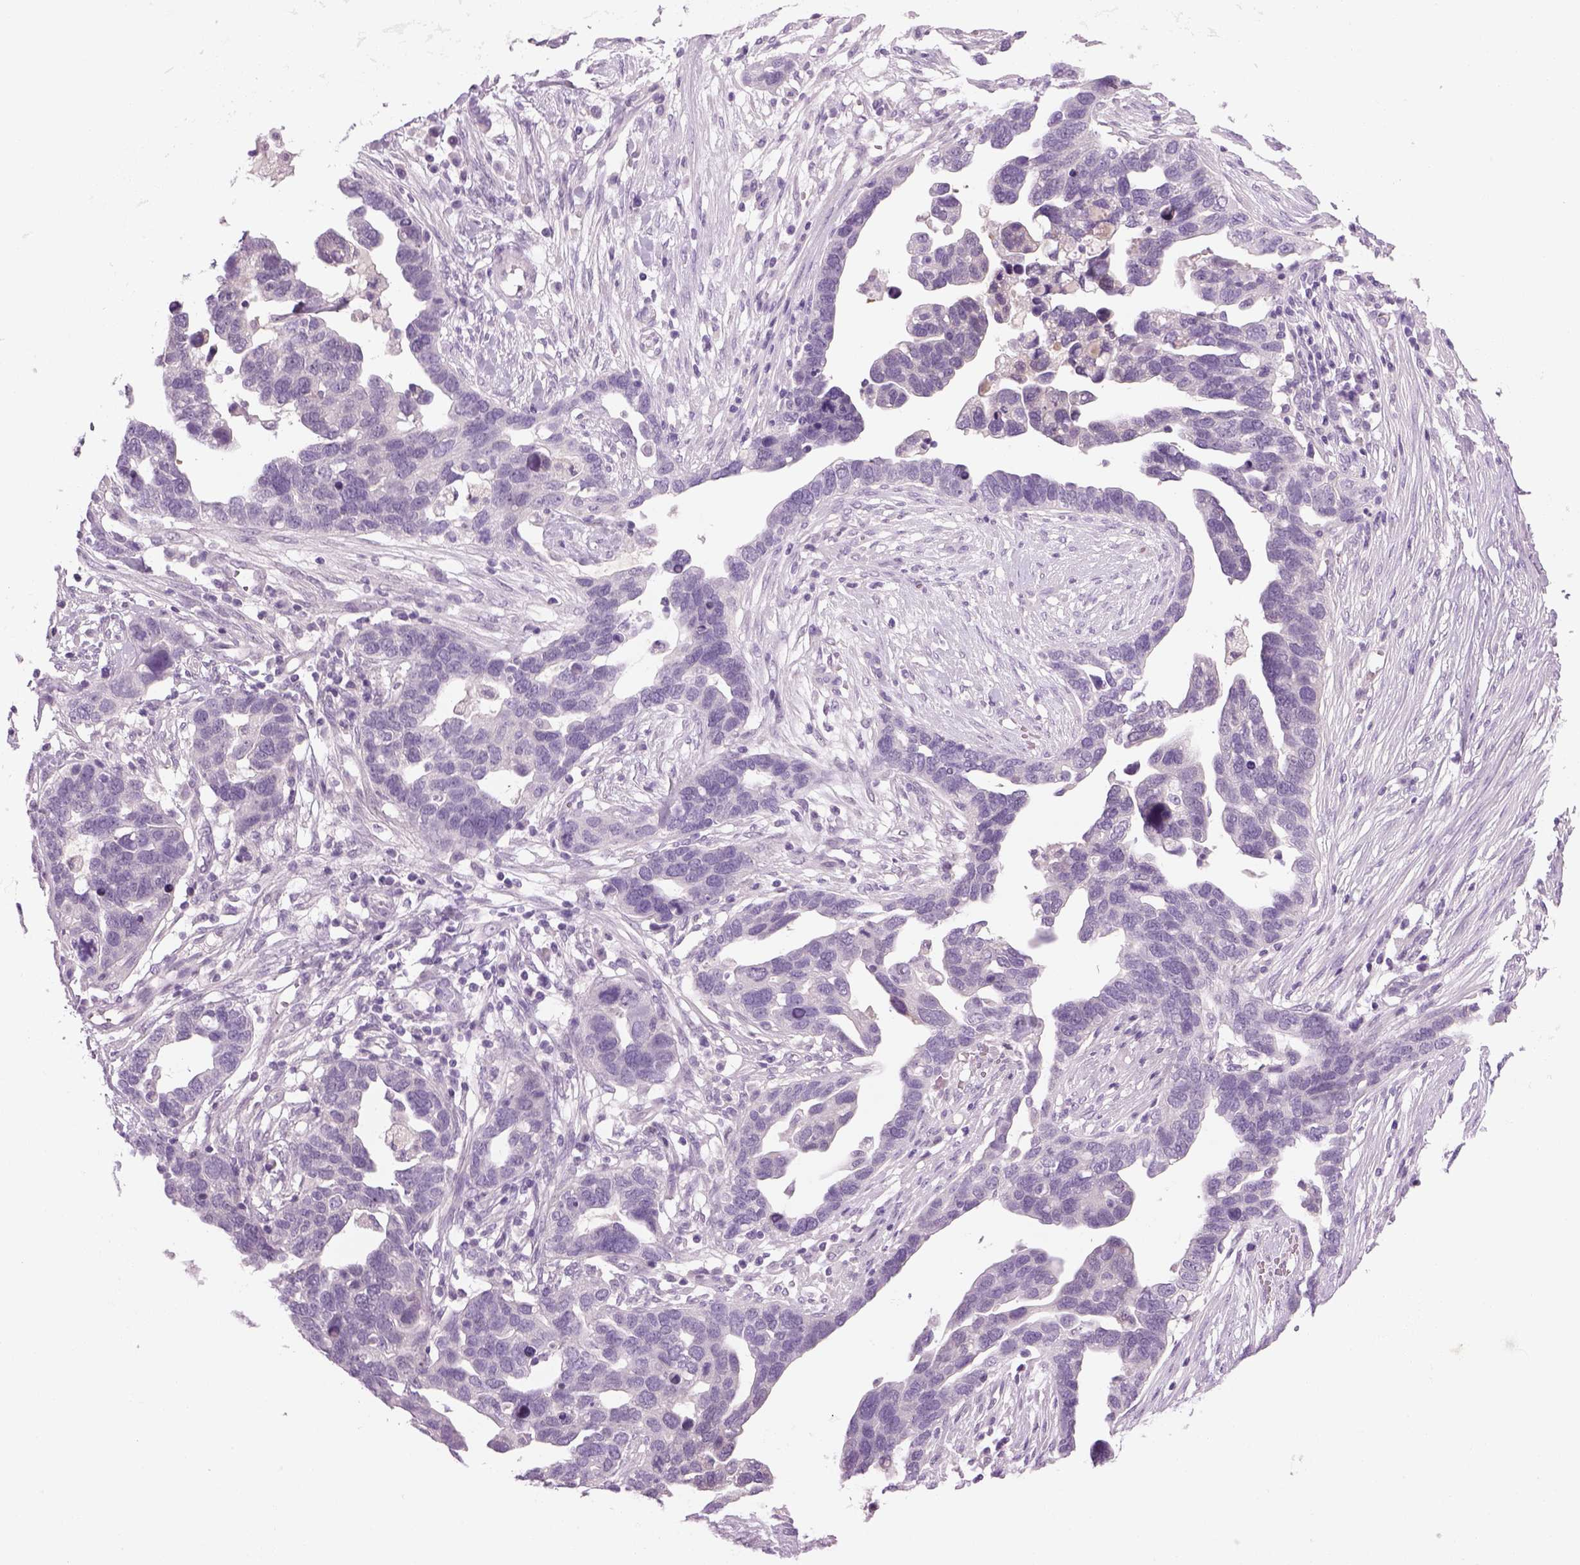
{"staining": {"intensity": "negative", "quantity": "none", "location": "none"}, "tissue": "ovarian cancer", "cell_type": "Tumor cells", "image_type": "cancer", "snomed": [{"axis": "morphology", "description": "Cystadenocarcinoma, serous, NOS"}, {"axis": "topography", "description": "Ovary"}], "caption": "DAB immunohistochemical staining of human ovarian cancer (serous cystadenocarcinoma) displays no significant positivity in tumor cells.", "gene": "MDH1B", "patient": {"sex": "female", "age": 54}}